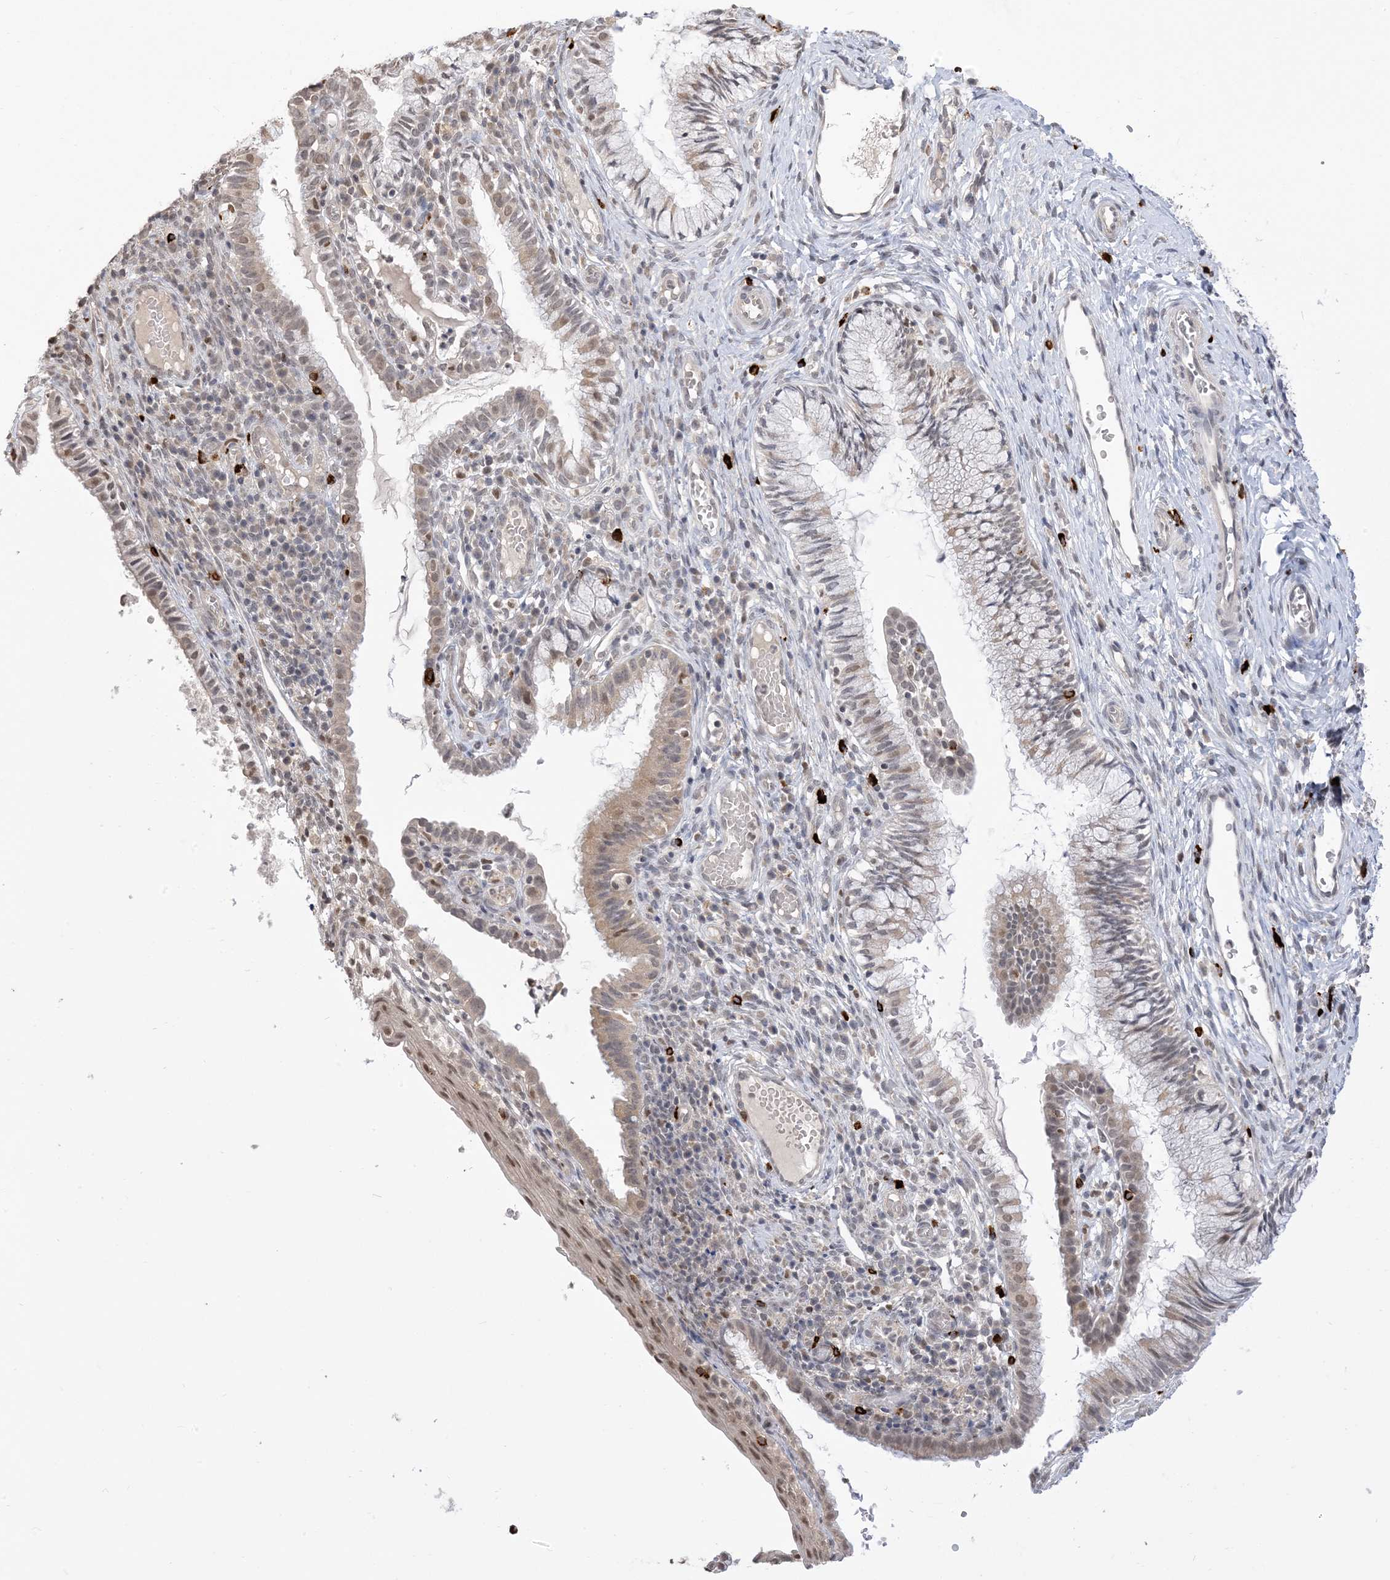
{"staining": {"intensity": "weak", "quantity": "<25%", "location": "cytoplasmic/membranous"}, "tissue": "cervix", "cell_type": "Glandular cells", "image_type": "normal", "snomed": [{"axis": "morphology", "description": "Normal tissue, NOS"}, {"axis": "topography", "description": "Cervix"}], "caption": "Immunohistochemical staining of benign cervix shows no significant expression in glandular cells.", "gene": "RANBP9", "patient": {"sex": "female", "age": 27}}